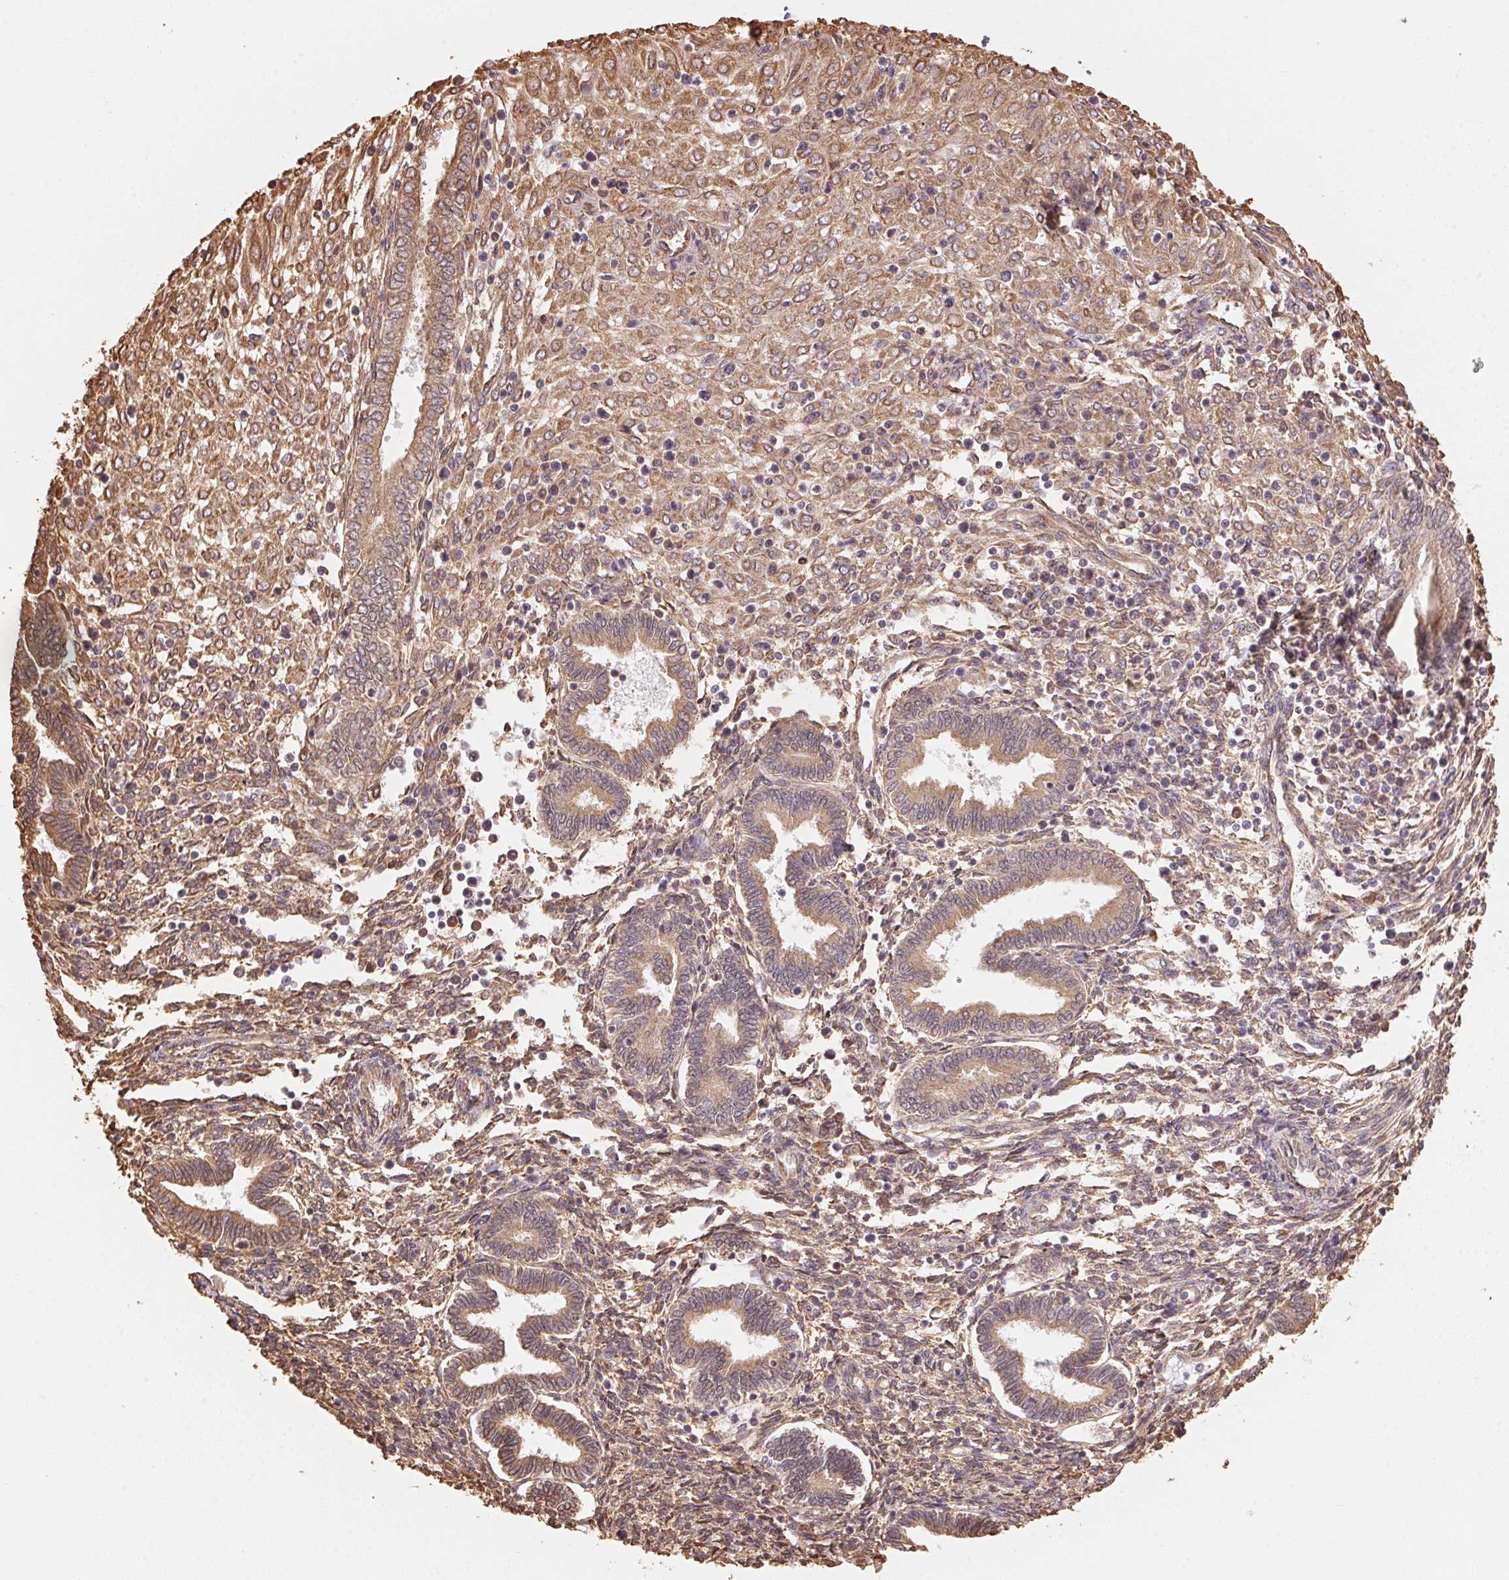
{"staining": {"intensity": "weak", "quantity": ">75%", "location": "cytoplasmic/membranous"}, "tissue": "endometrium", "cell_type": "Cells in endometrial stroma", "image_type": "normal", "snomed": [{"axis": "morphology", "description": "Normal tissue, NOS"}, {"axis": "topography", "description": "Endometrium"}], "caption": "Brown immunohistochemical staining in benign endometrium exhibits weak cytoplasmic/membranous staining in approximately >75% of cells in endometrial stroma.", "gene": "C6orf163", "patient": {"sex": "female", "age": 42}}